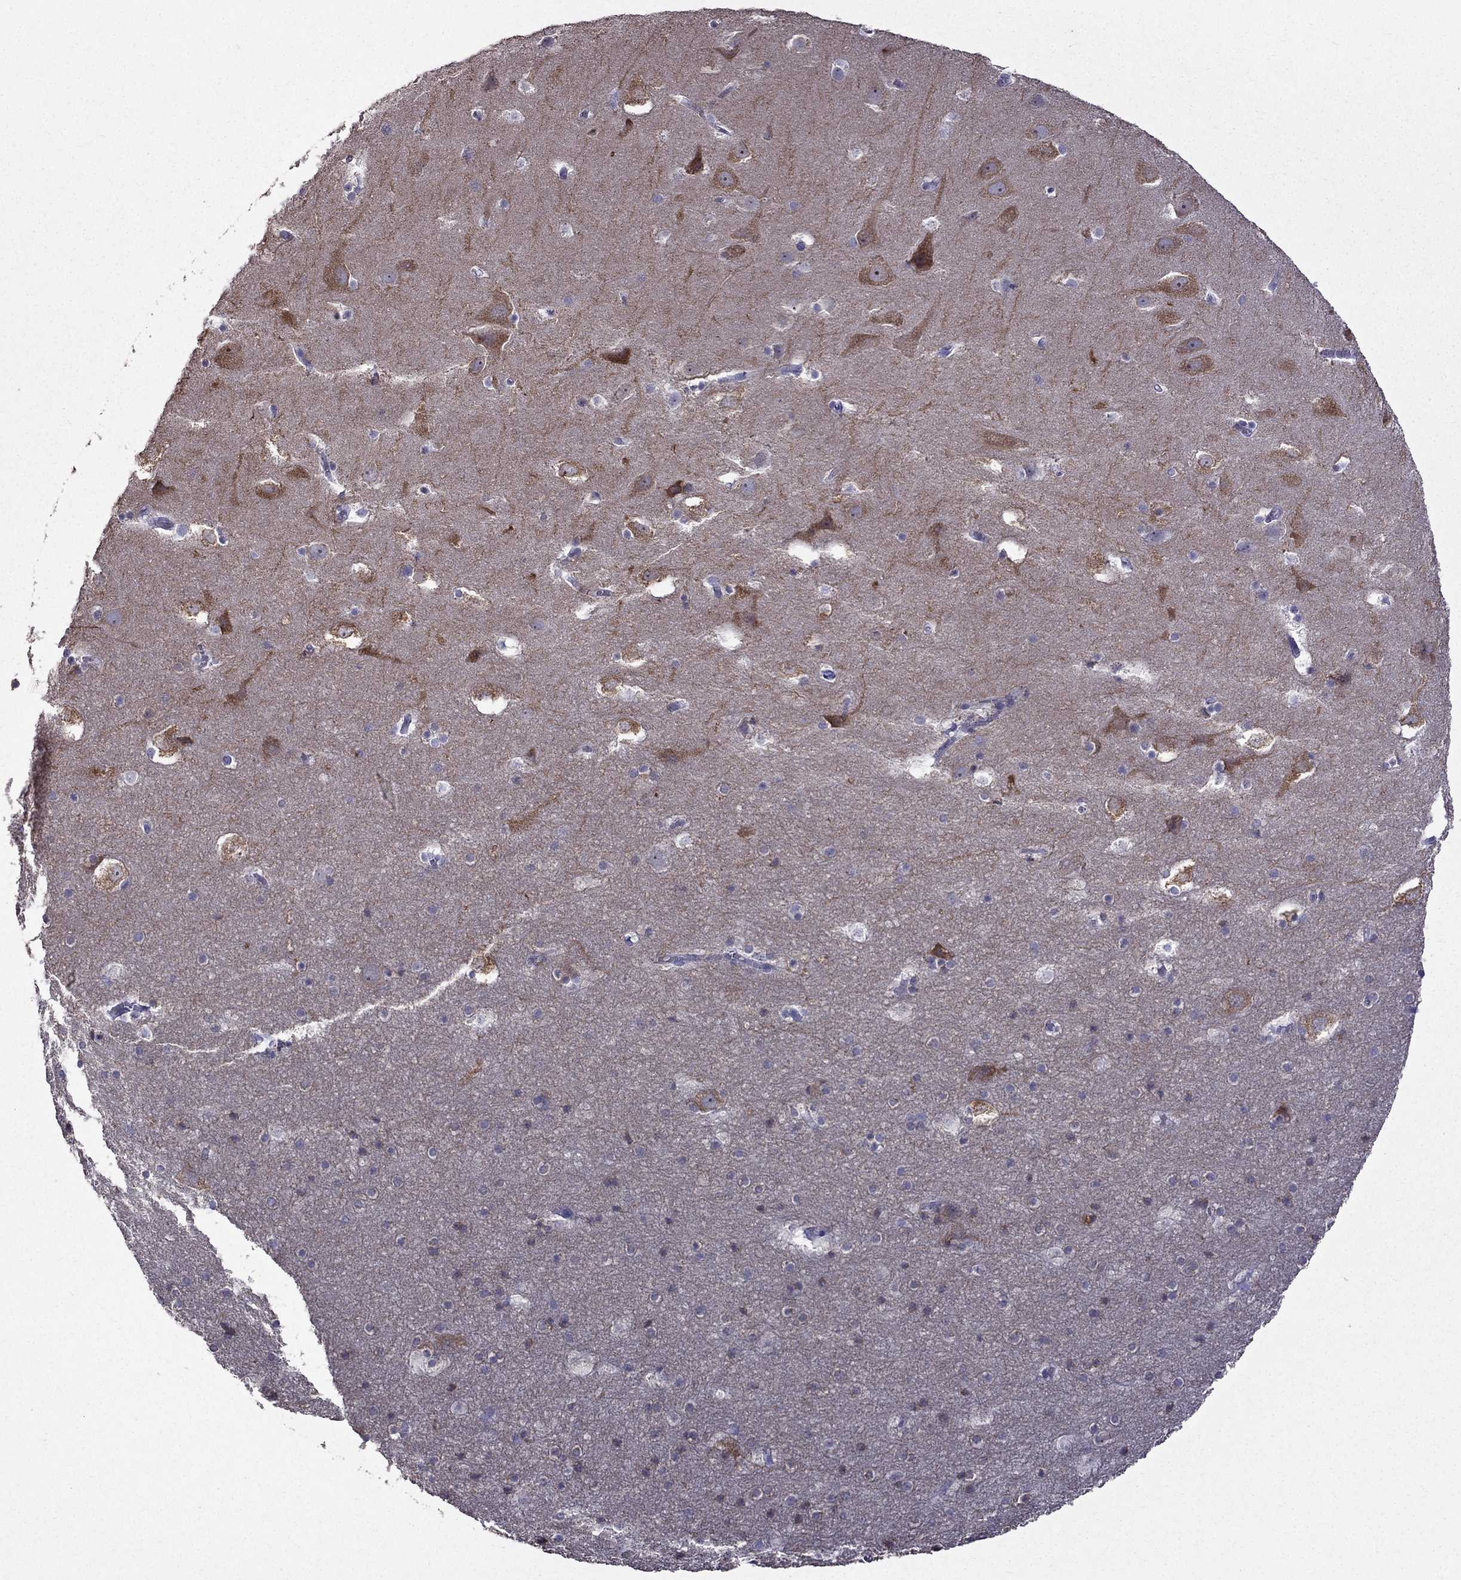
{"staining": {"intensity": "negative", "quantity": "none", "location": "none"}, "tissue": "hippocampus", "cell_type": "Glial cells", "image_type": "normal", "snomed": [{"axis": "morphology", "description": "Normal tissue, NOS"}, {"axis": "topography", "description": "Hippocampus"}], "caption": "Hippocampus was stained to show a protein in brown. There is no significant positivity in glial cells. (DAB (3,3'-diaminobenzidine) immunohistochemistry (IHC) visualized using brightfield microscopy, high magnification).", "gene": "AK5", "patient": {"sex": "male", "age": 45}}